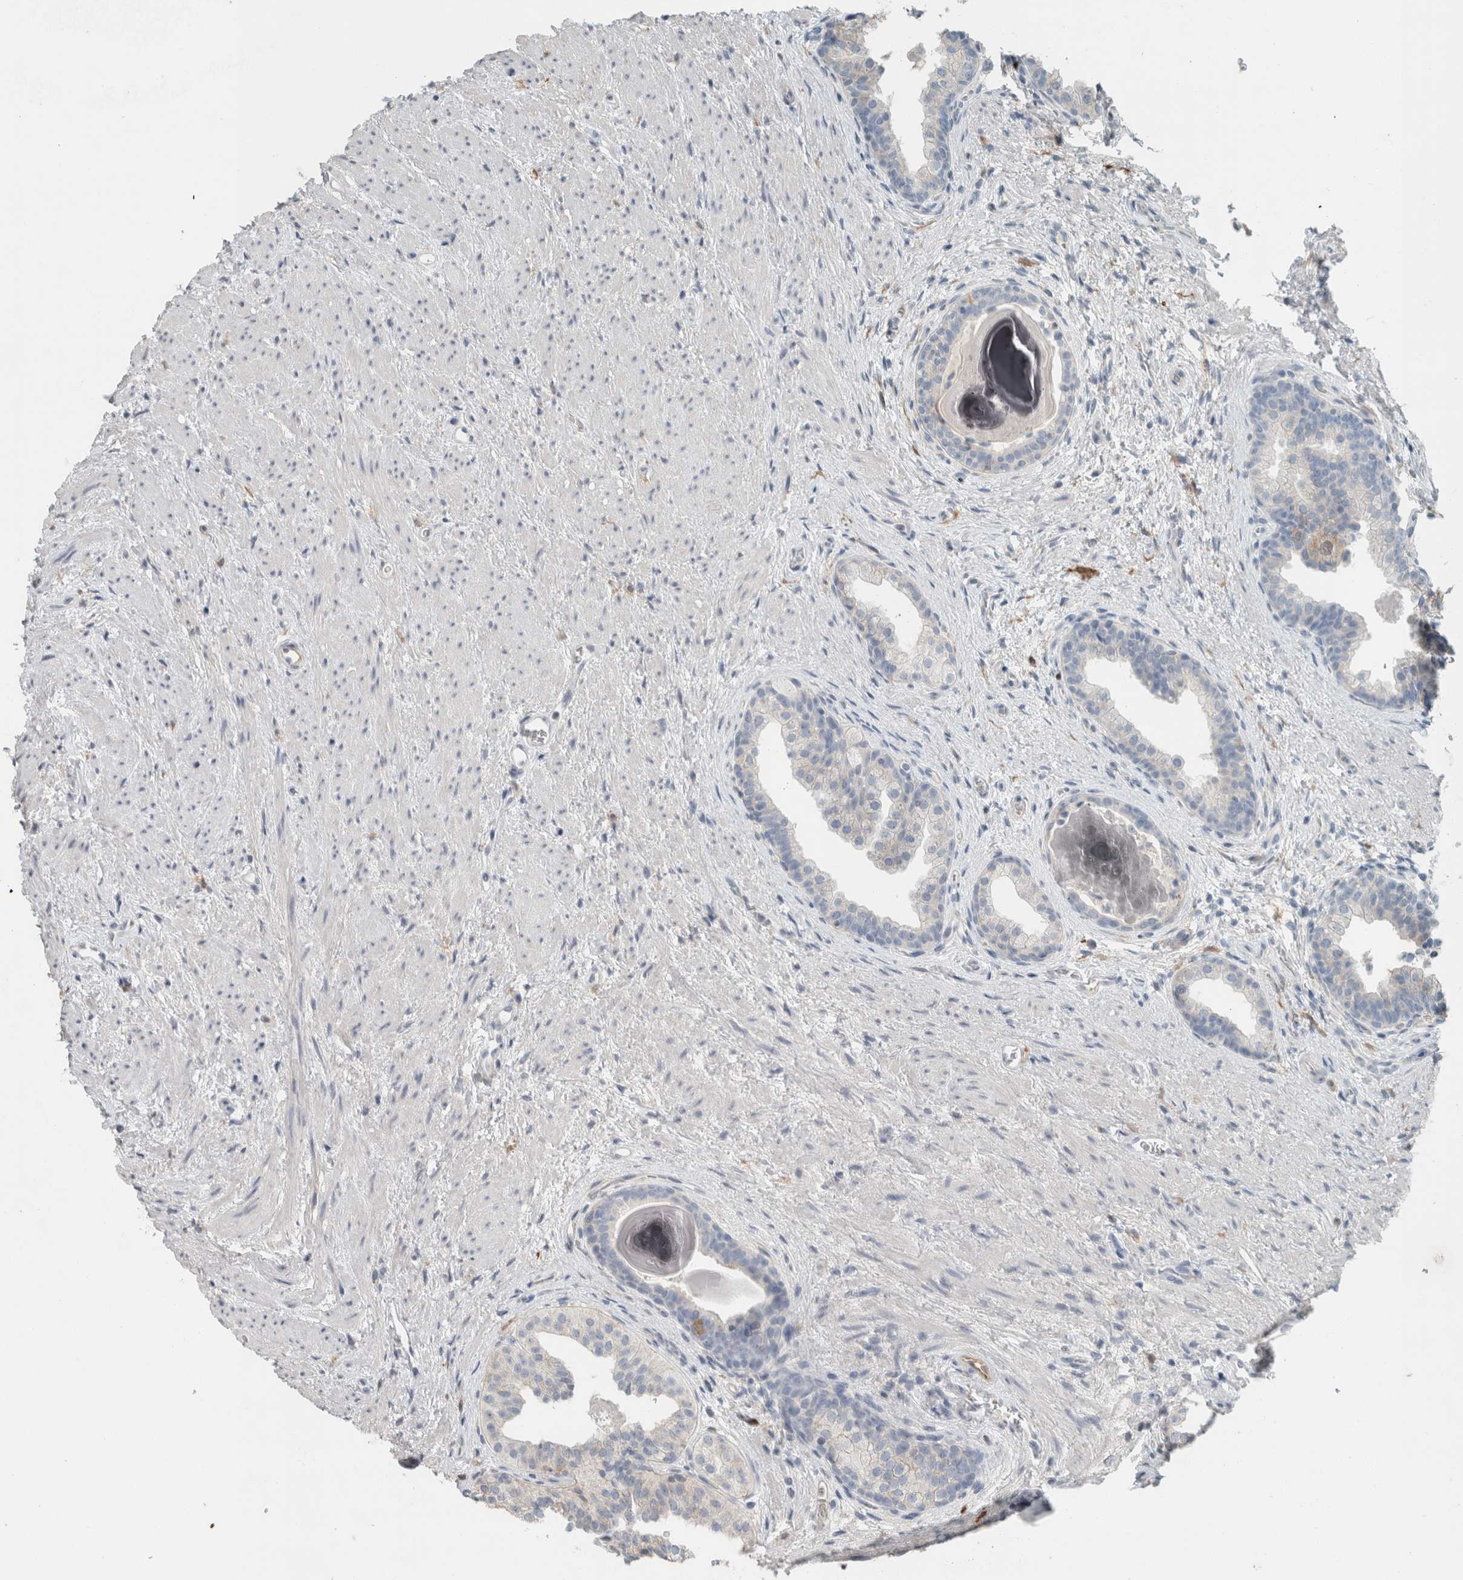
{"staining": {"intensity": "weak", "quantity": "<25%", "location": "cytoplasmic/membranous"}, "tissue": "prostate", "cell_type": "Glandular cells", "image_type": "normal", "snomed": [{"axis": "morphology", "description": "Normal tissue, NOS"}, {"axis": "topography", "description": "Prostate"}], "caption": "Glandular cells are negative for protein expression in unremarkable human prostate. (DAB (3,3'-diaminobenzidine) IHC visualized using brightfield microscopy, high magnification).", "gene": "SCIN", "patient": {"sex": "male", "age": 48}}